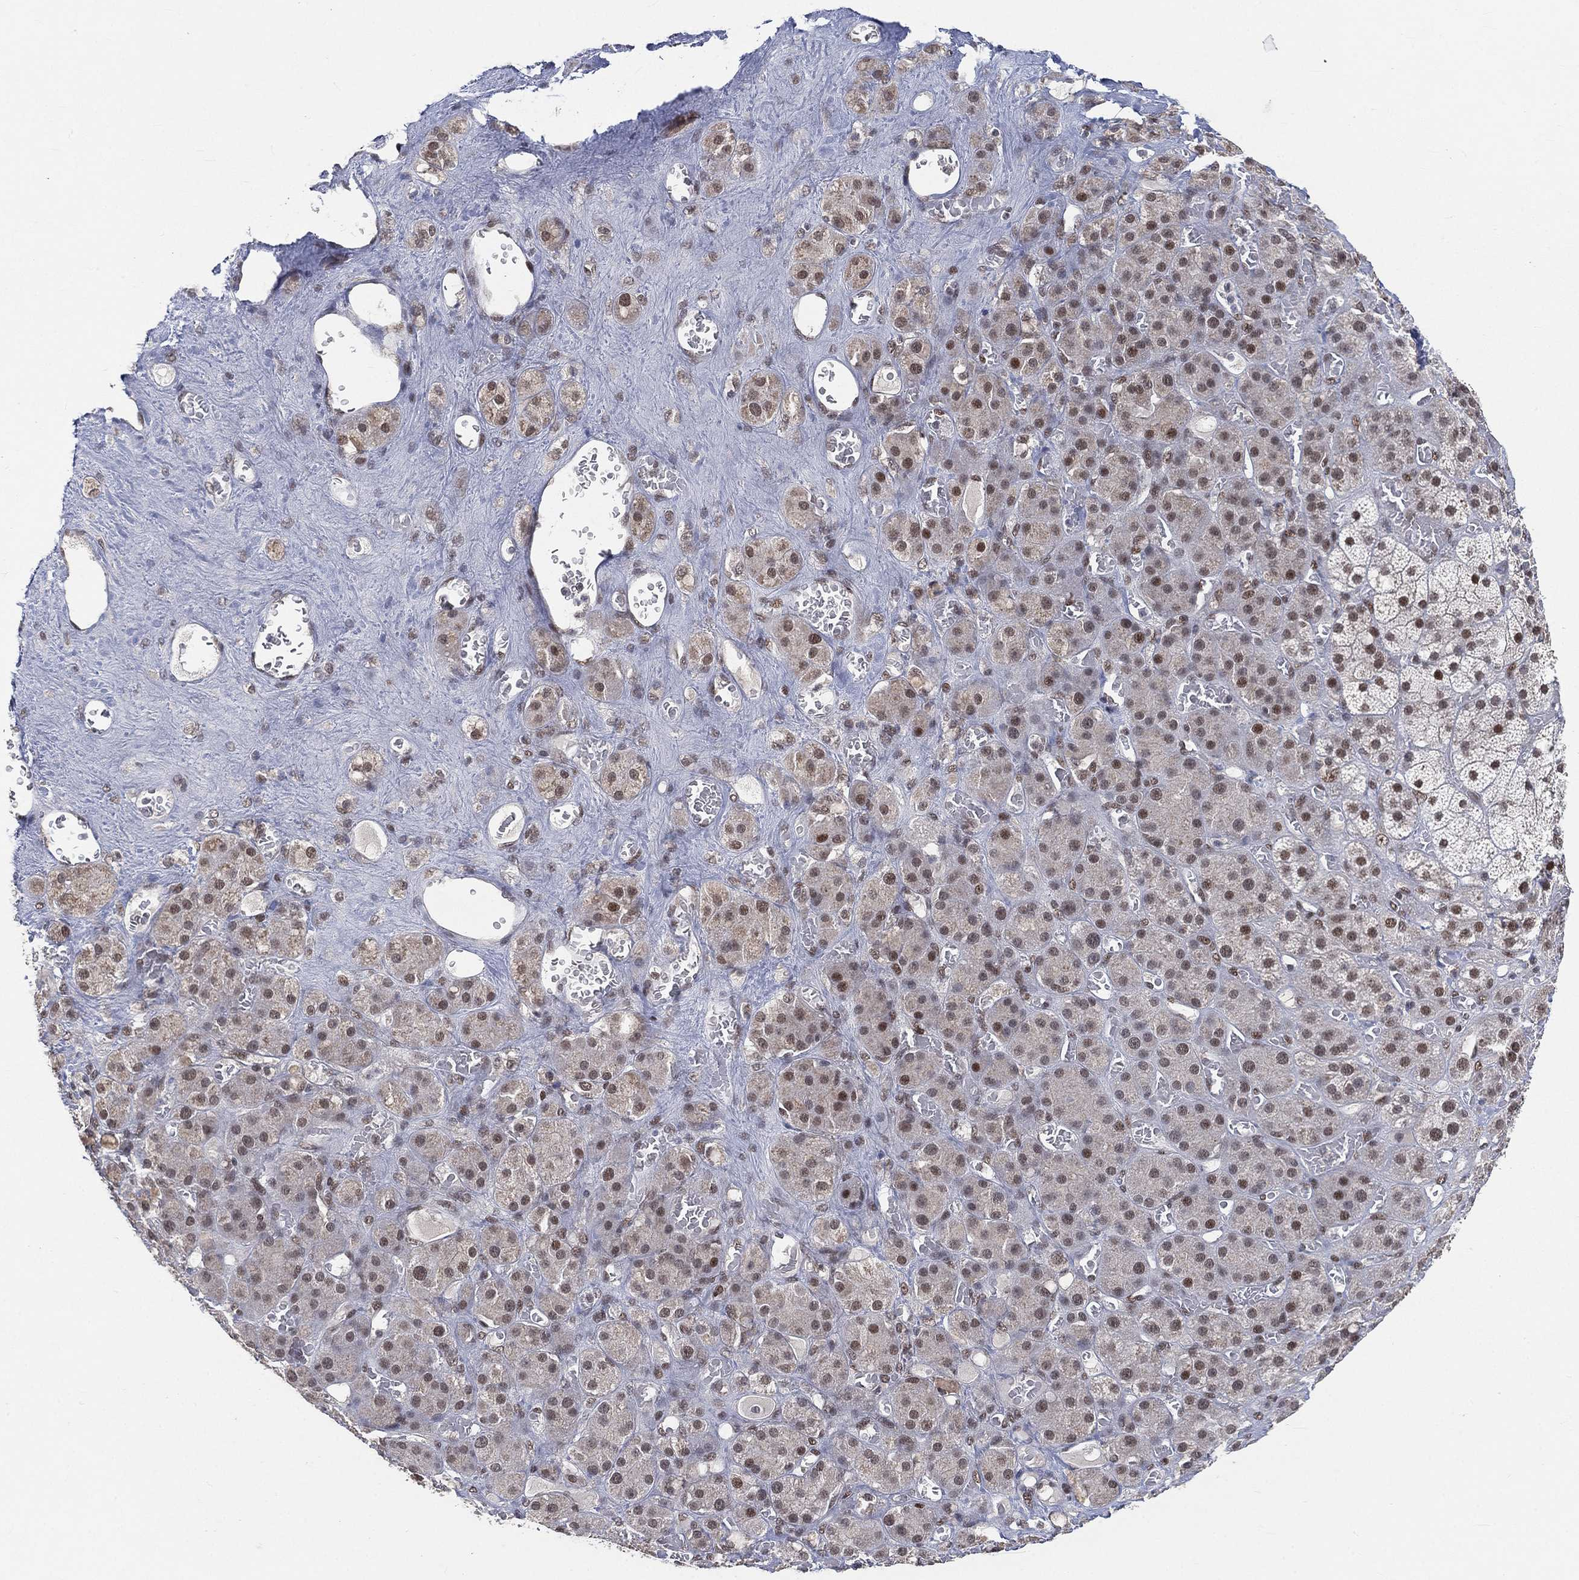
{"staining": {"intensity": "moderate", "quantity": "<25%", "location": "nuclear"}, "tissue": "adrenal gland", "cell_type": "Glandular cells", "image_type": "normal", "snomed": [{"axis": "morphology", "description": "Normal tissue, NOS"}, {"axis": "topography", "description": "Adrenal gland"}], "caption": "DAB (3,3'-diaminobenzidine) immunohistochemical staining of unremarkable adrenal gland shows moderate nuclear protein expression in approximately <25% of glandular cells. The protein is stained brown, and the nuclei are stained in blue (DAB (3,3'-diaminobenzidine) IHC with brightfield microscopy, high magnification).", "gene": "YLPM1", "patient": {"sex": "male", "age": 70}}